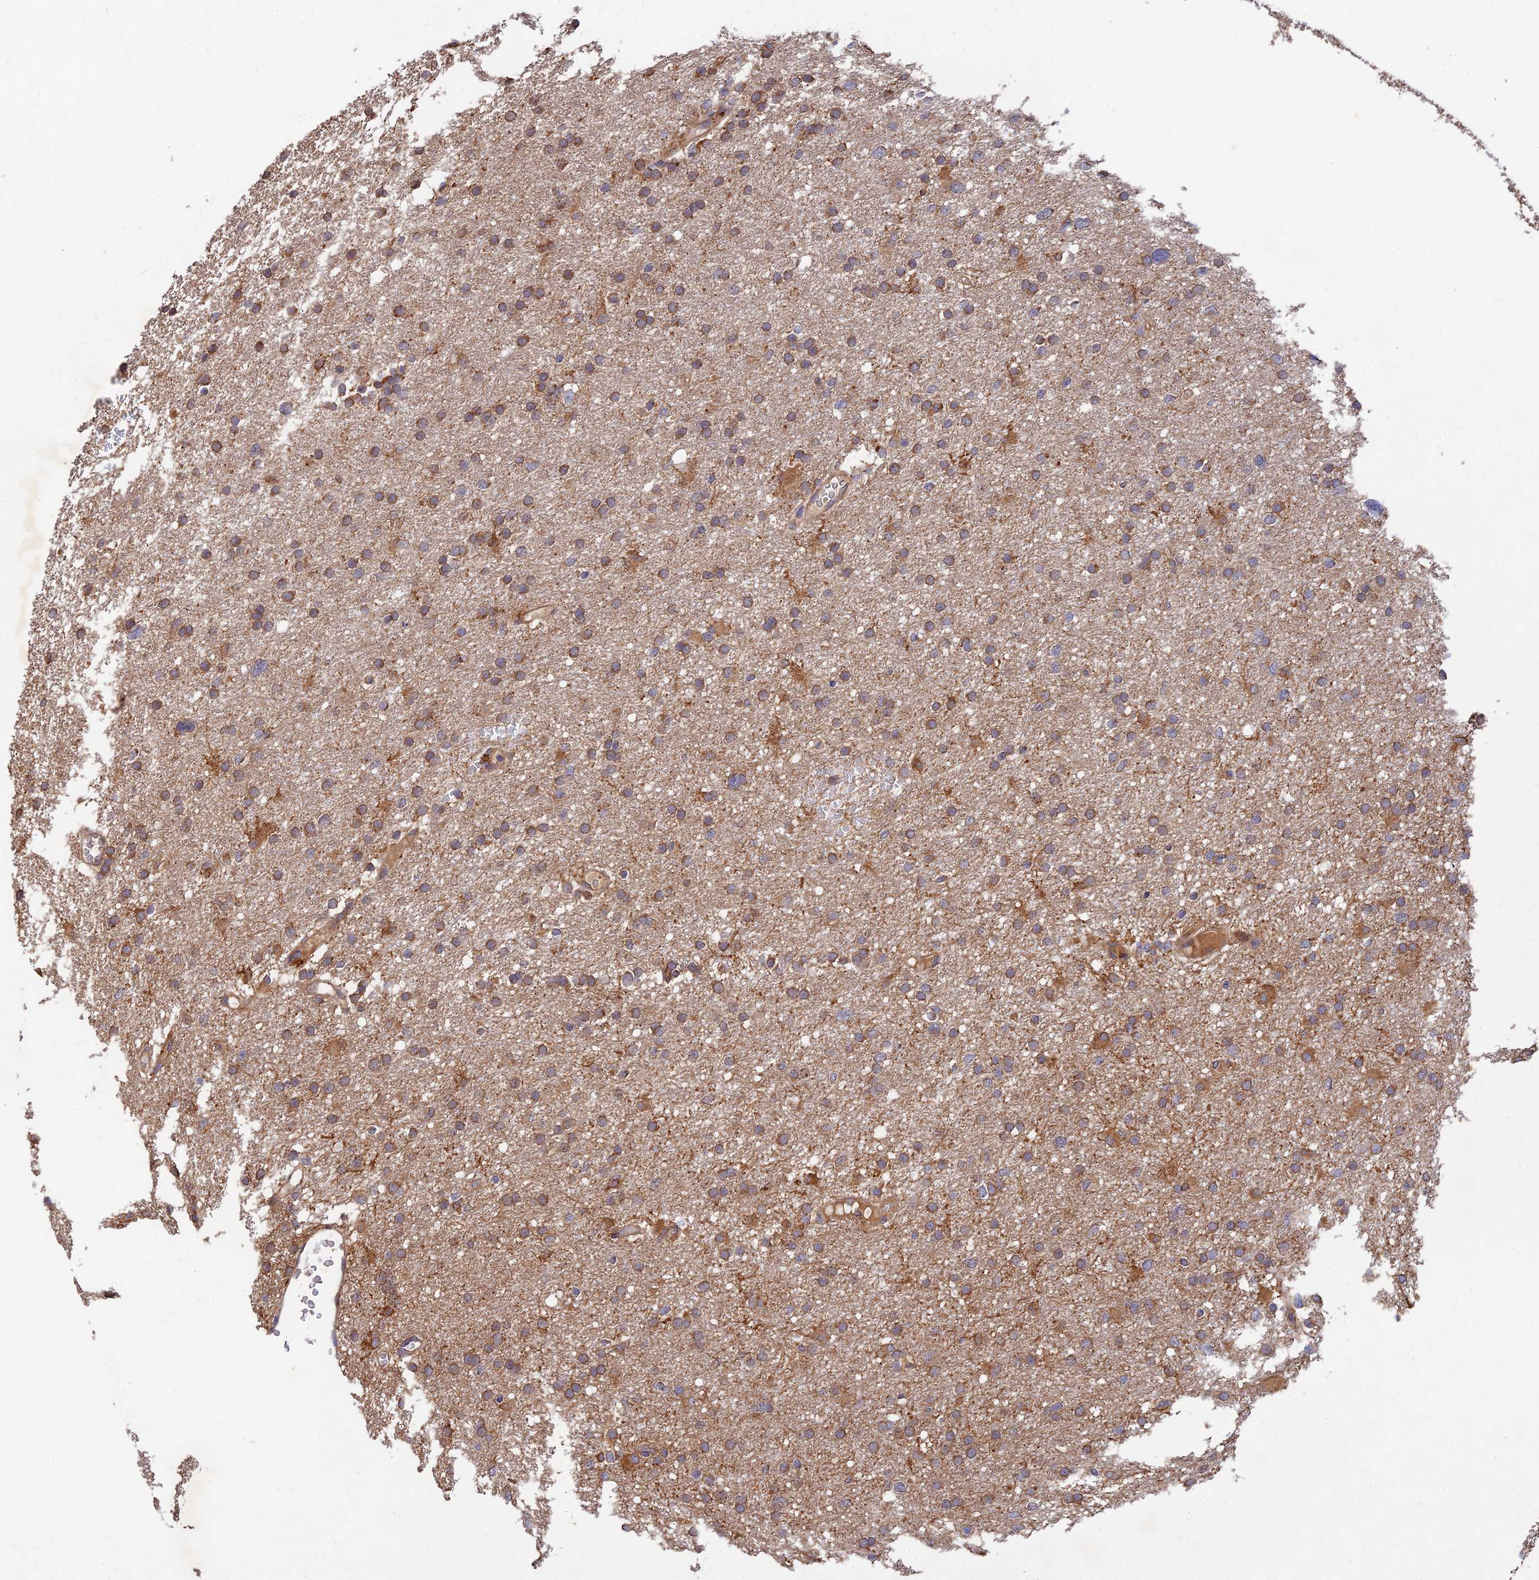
{"staining": {"intensity": "moderate", "quantity": ">75%", "location": "cytoplasmic/membranous"}, "tissue": "glioma", "cell_type": "Tumor cells", "image_type": "cancer", "snomed": [{"axis": "morphology", "description": "Glioma, malignant, High grade"}, {"axis": "topography", "description": "Cerebral cortex"}], "caption": "A brown stain labels moderate cytoplasmic/membranous positivity of a protein in malignant high-grade glioma tumor cells.", "gene": "SLC38A11", "patient": {"sex": "female", "age": 36}}